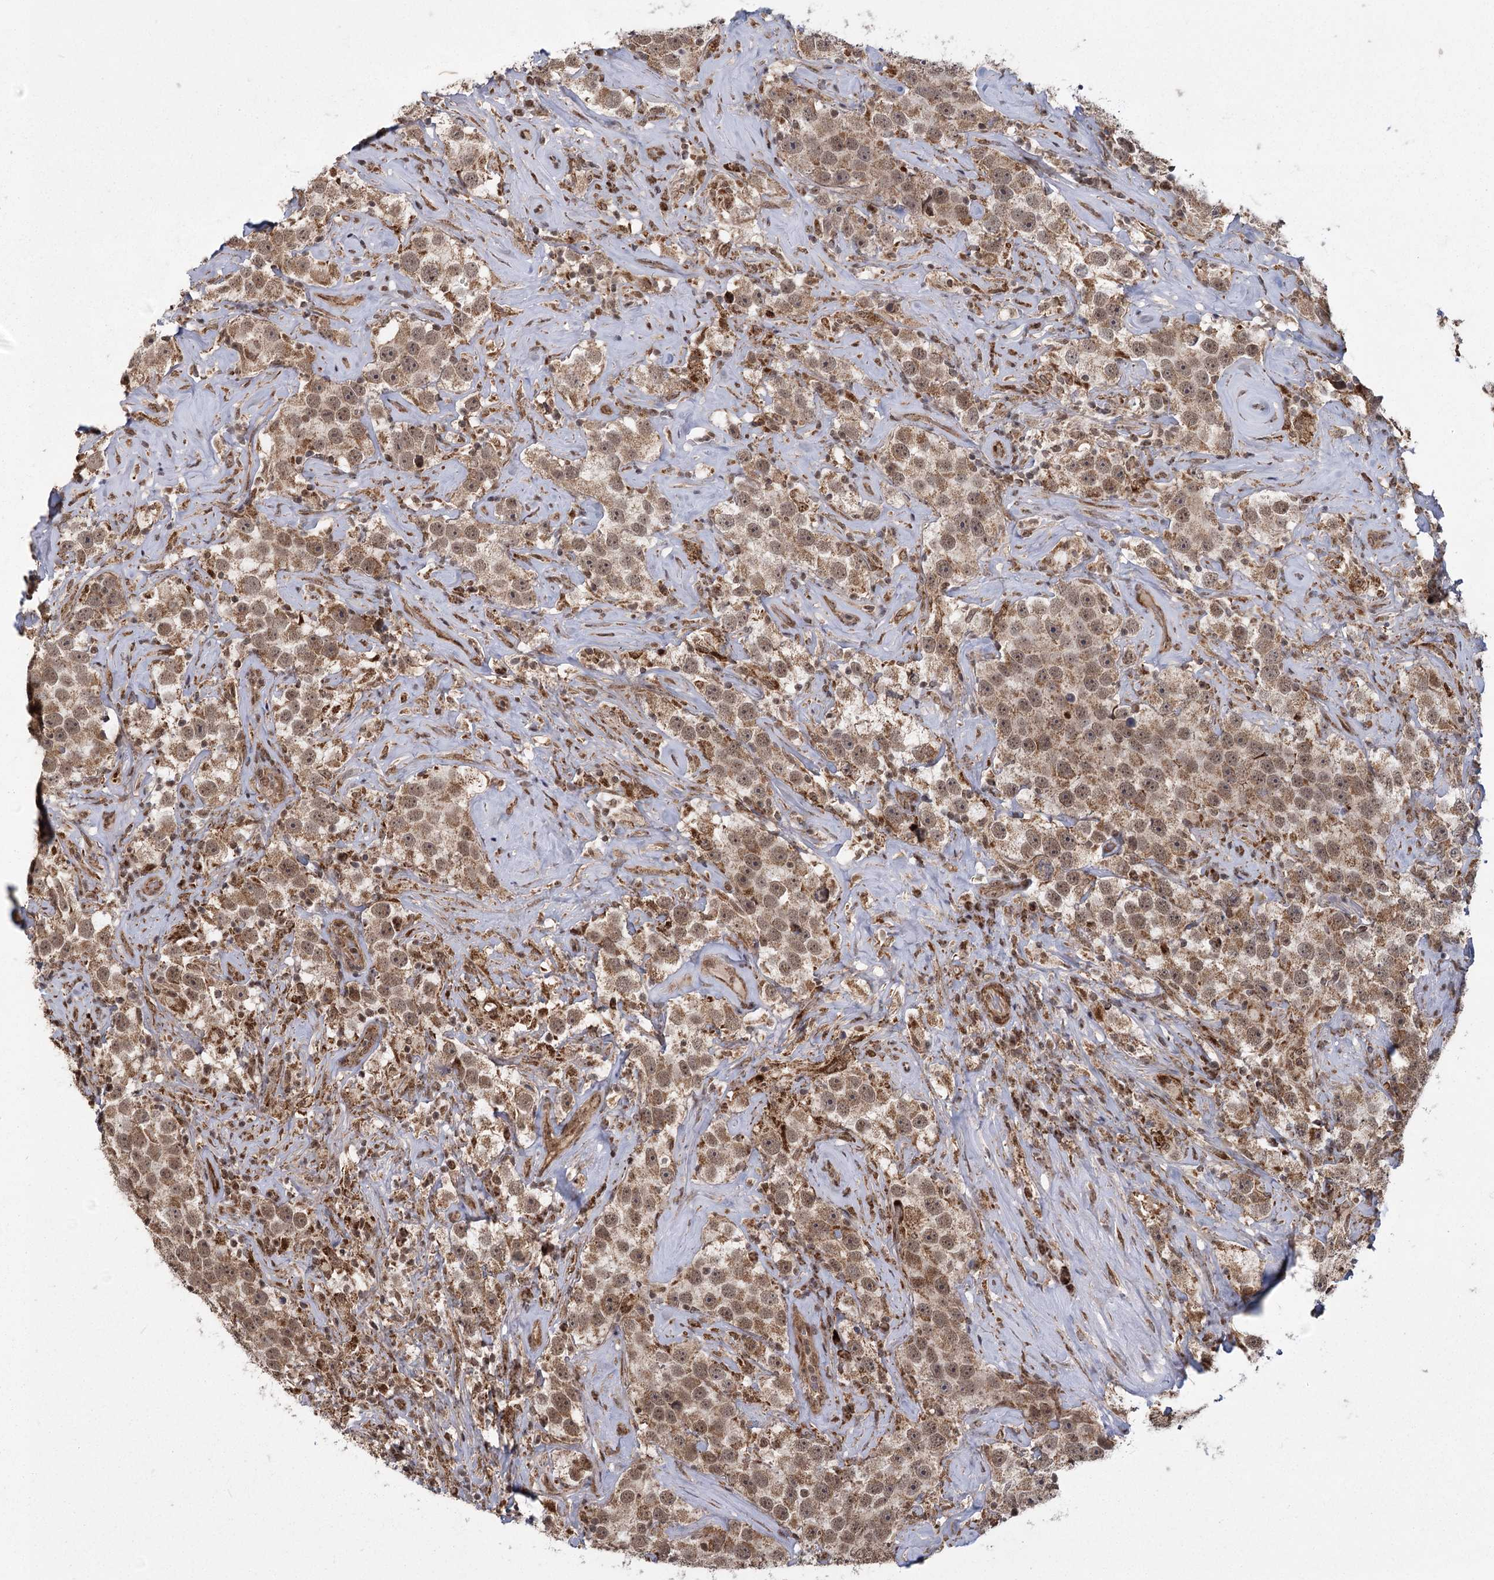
{"staining": {"intensity": "moderate", "quantity": ">75%", "location": "cytoplasmic/membranous,nuclear"}, "tissue": "testis cancer", "cell_type": "Tumor cells", "image_type": "cancer", "snomed": [{"axis": "morphology", "description": "Seminoma, NOS"}, {"axis": "topography", "description": "Testis"}], "caption": "High-power microscopy captured an IHC photomicrograph of testis cancer, revealing moderate cytoplasmic/membranous and nuclear positivity in about >75% of tumor cells.", "gene": "ZCCHC24", "patient": {"sex": "male", "age": 49}}